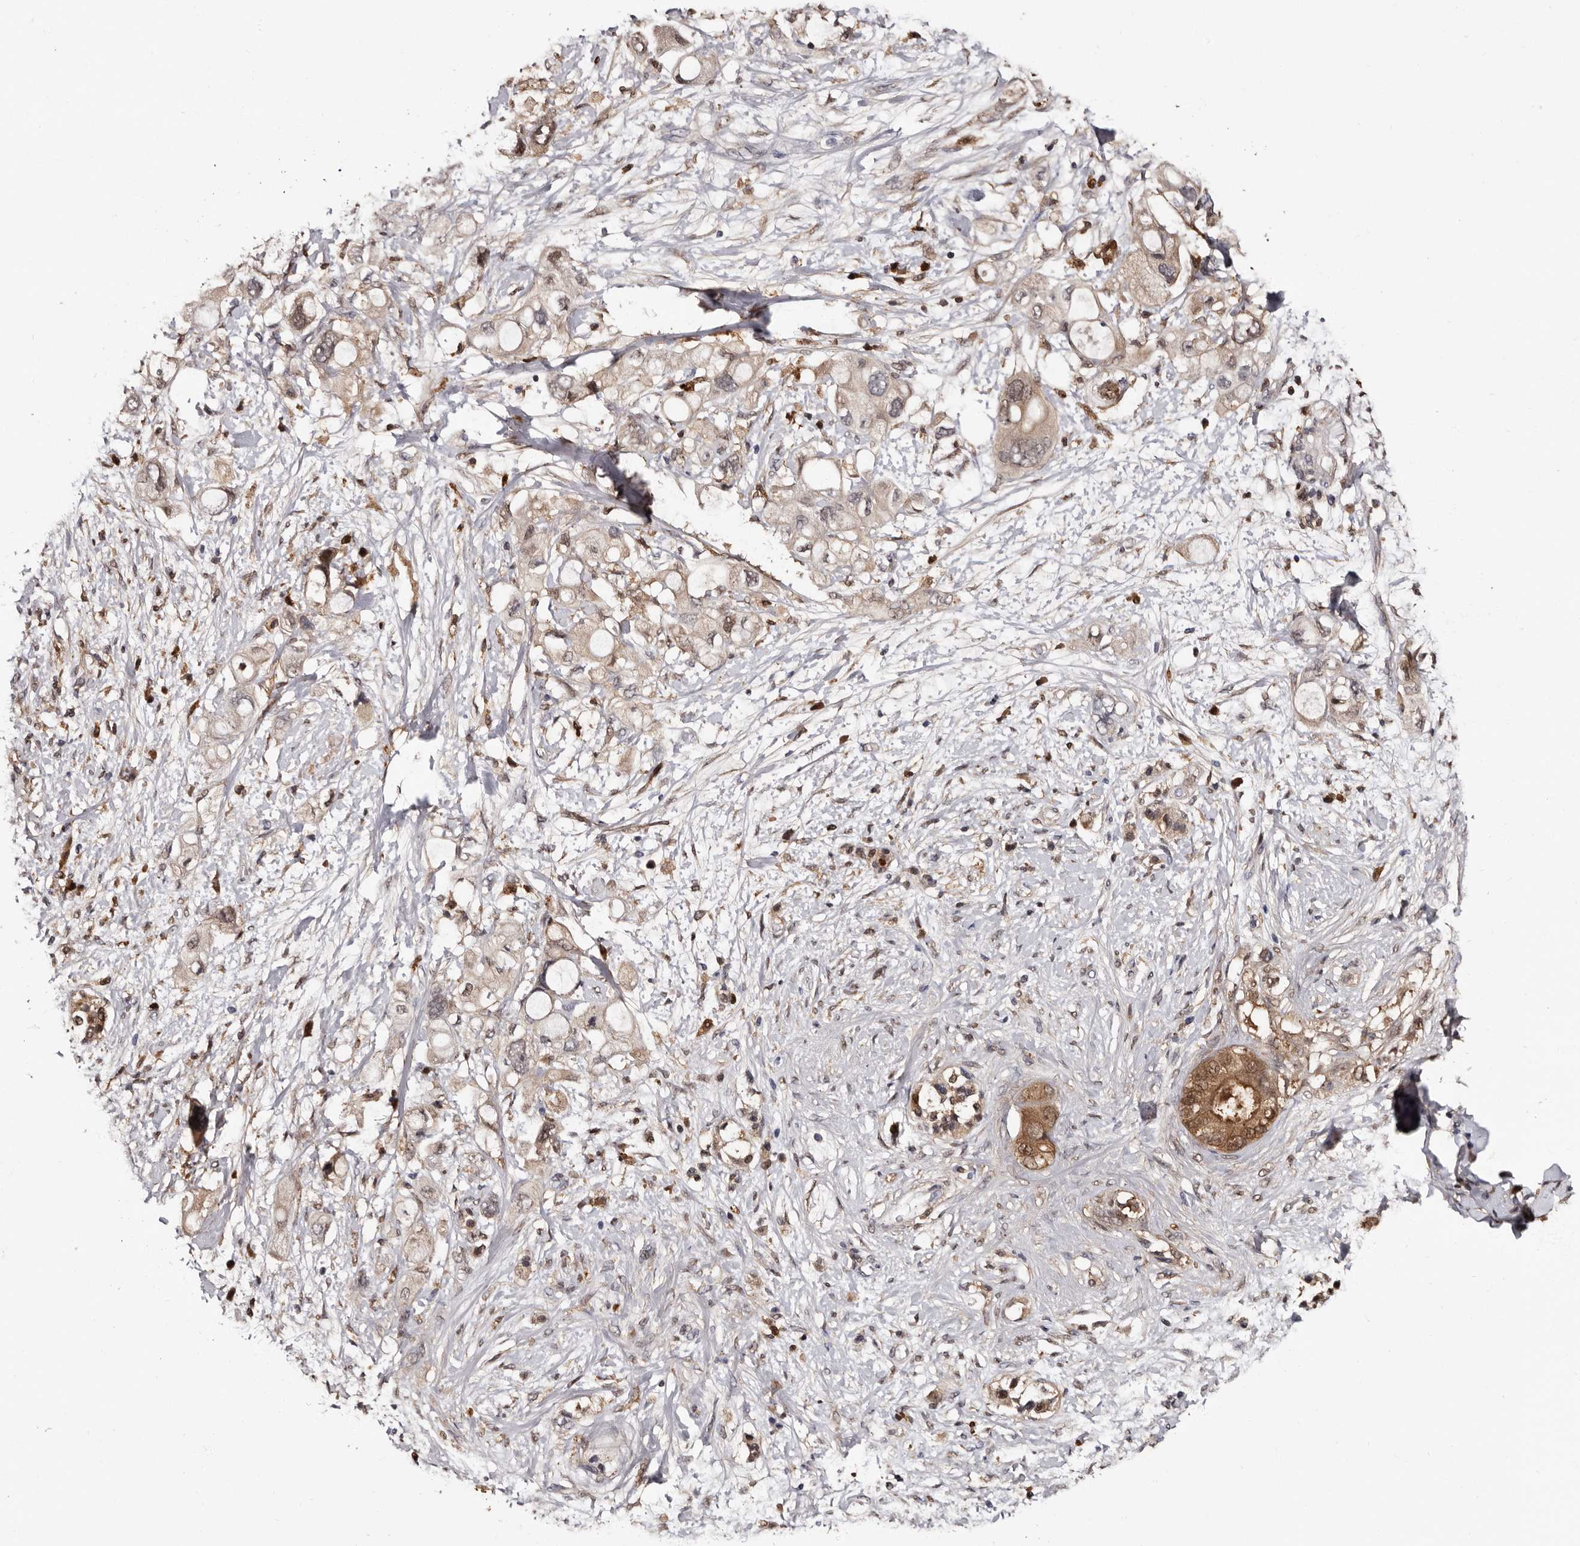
{"staining": {"intensity": "strong", "quantity": "<25%", "location": "cytoplasmic/membranous"}, "tissue": "pancreatic cancer", "cell_type": "Tumor cells", "image_type": "cancer", "snomed": [{"axis": "morphology", "description": "Adenocarcinoma, NOS"}, {"axis": "topography", "description": "Pancreas"}], "caption": "Pancreatic cancer stained for a protein (brown) shows strong cytoplasmic/membranous positive positivity in about <25% of tumor cells.", "gene": "DNPH1", "patient": {"sex": "female", "age": 56}}